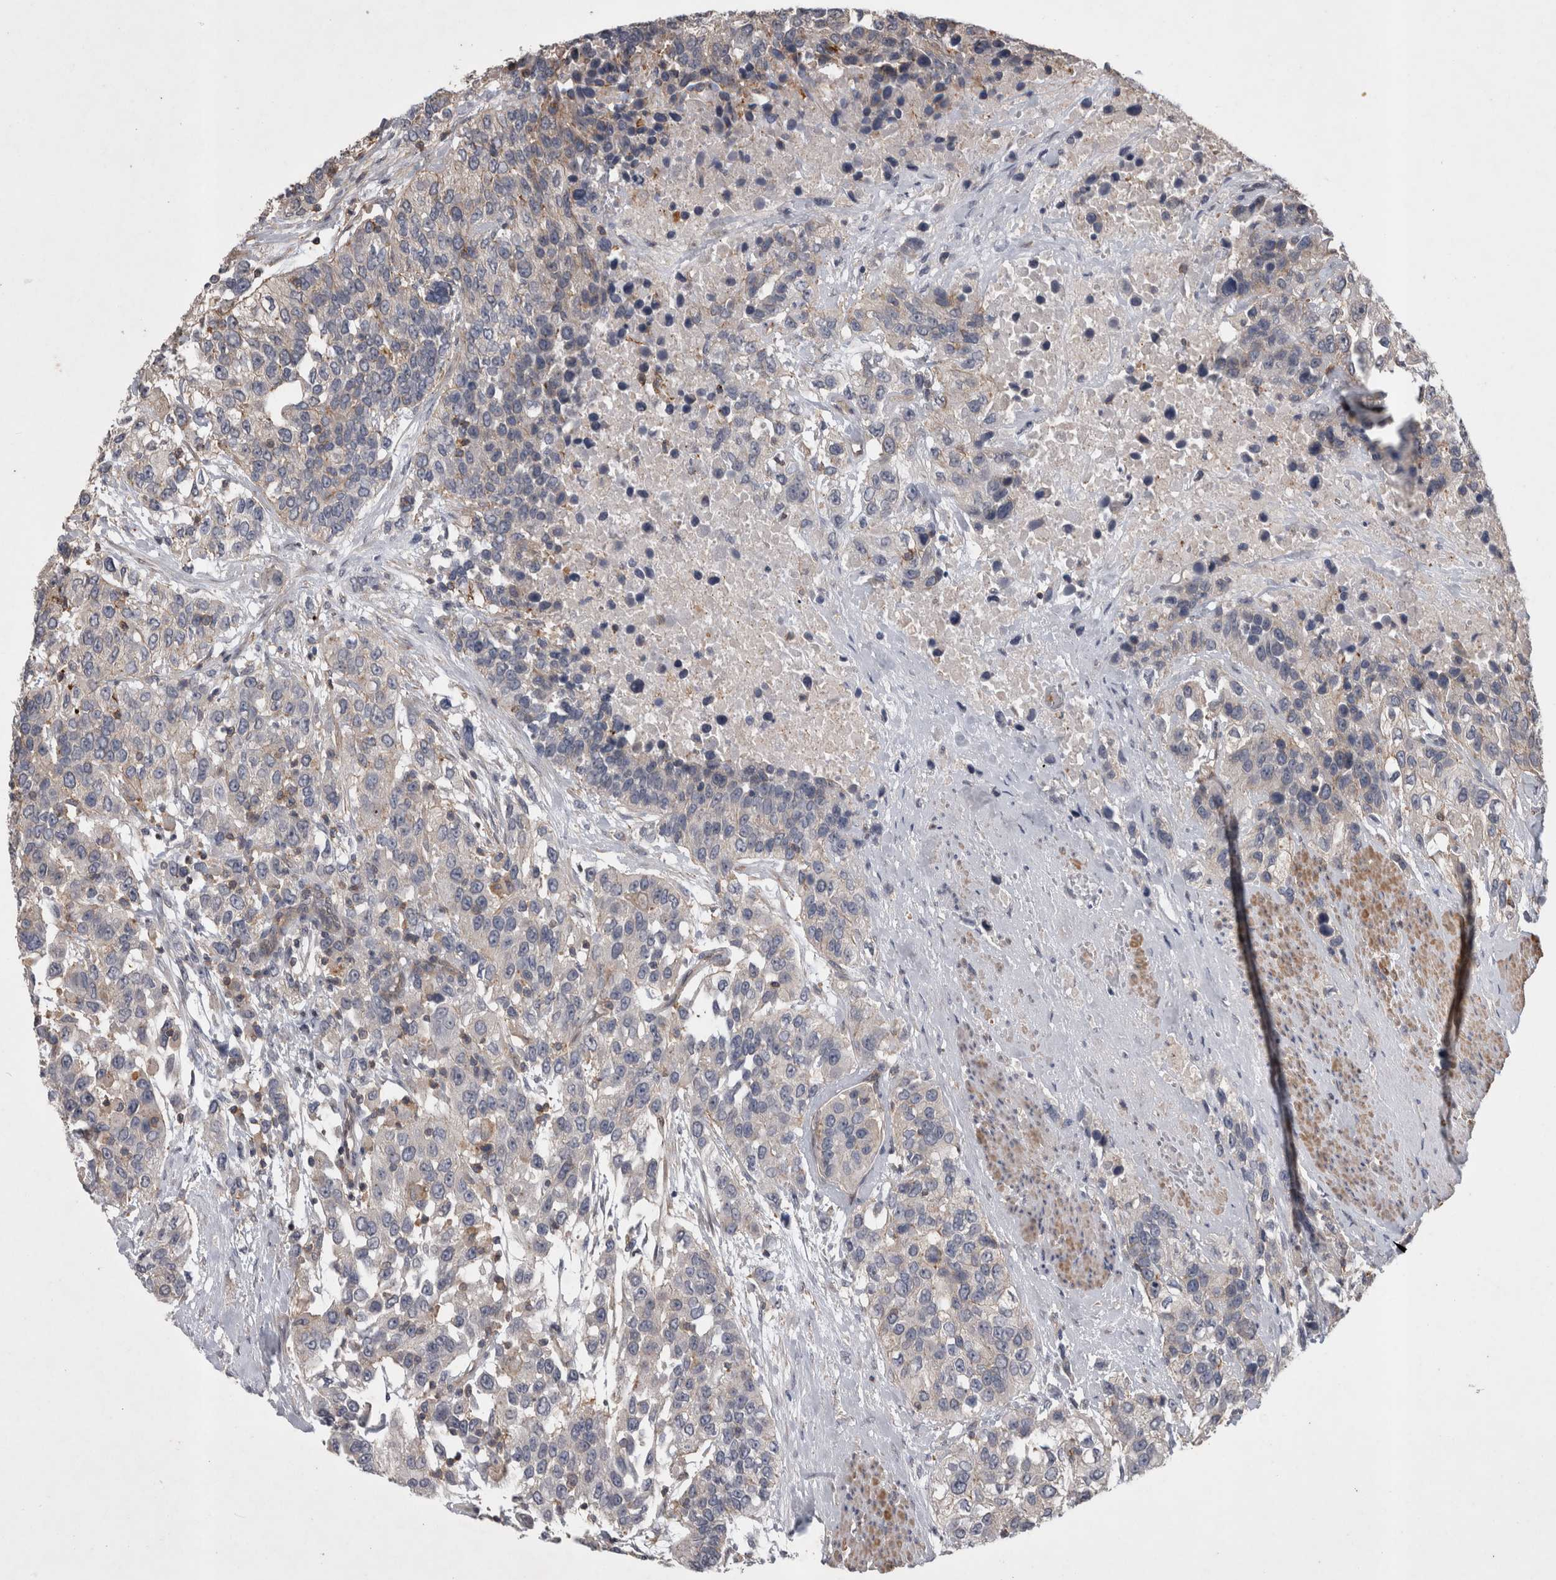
{"staining": {"intensity": "weak", "quantity": "<25%", "location": "cytoplasmic/membranous"}, "tissue": "urothelial cancer", "cell_type": "Tumor cells", "image_type": "cancer", "snomed": [{"axis": "morphology", "description": "Urothelial carcinoma, High grade"}, {"axis": "topography", "description": "Urinary bladder"}], "caption": "Immunohistochemistry photomicrograph of urothelial carcinoma (high-grade) stained for a protein (brown), which displays no expression in tumor cells.", "gene": "SPATA48", "patient": {"sex": "female", "age": 80}}